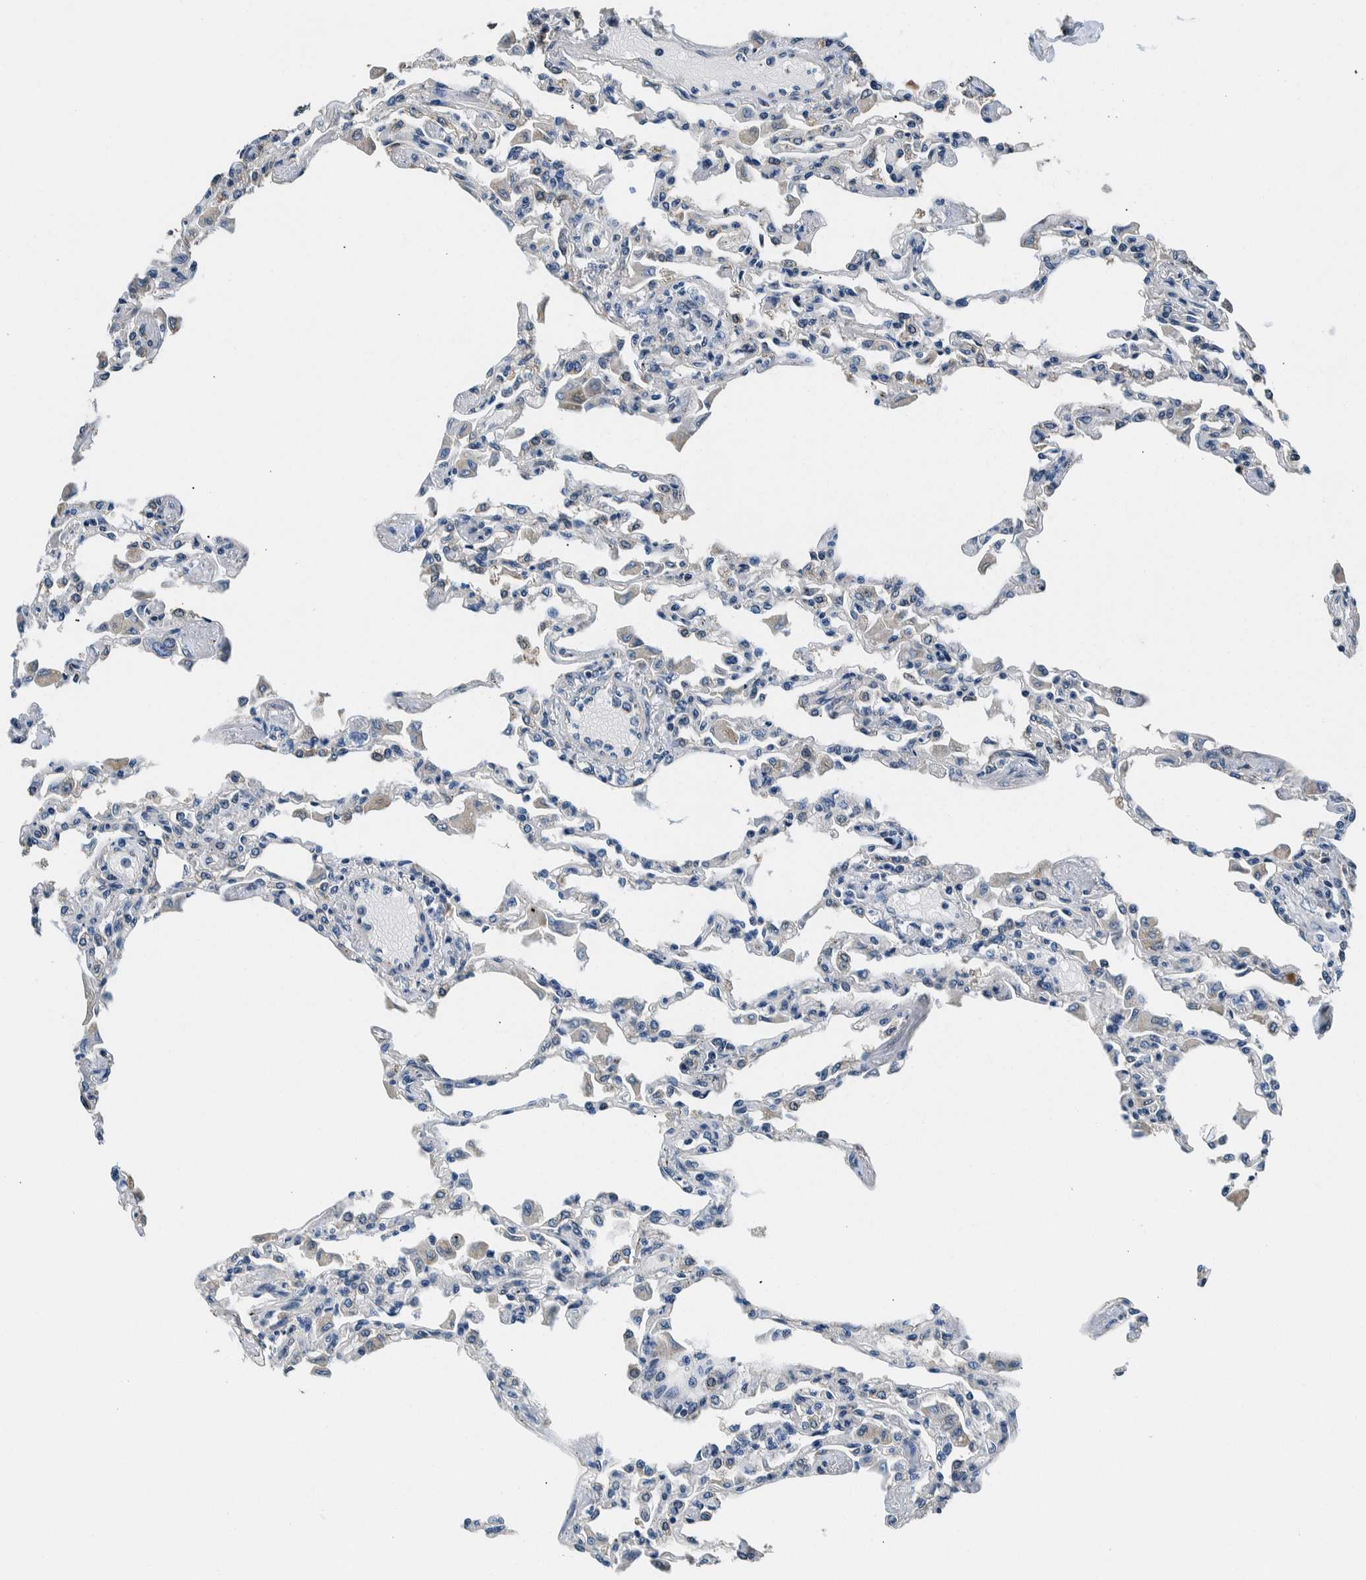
{"staining": {"intensity": "weak", "quantity": "<25%", "location": "cytoplasmic/membranous"}, "tissue": "lung", "cell_type": "Alveolar cells", "image_type": "normal", "snomed": [{"axis": "morphology", "description": "Normal tissue, NOS"}, {"axis": "topography", "description": "Bronchus"}, {"axis": "topography", "description": "Lung"}], "caption": "There is no significant staining in alveolar cells of lung. (Stains: DAB (3,3'-diaminobenzidine) immunohistochemistry with hematoxylin counter stain, Microscopy: brightfield microscopy at high magnification).", "gene": "NIBAN2", "patient": {"sex": "female", "age": 49}}